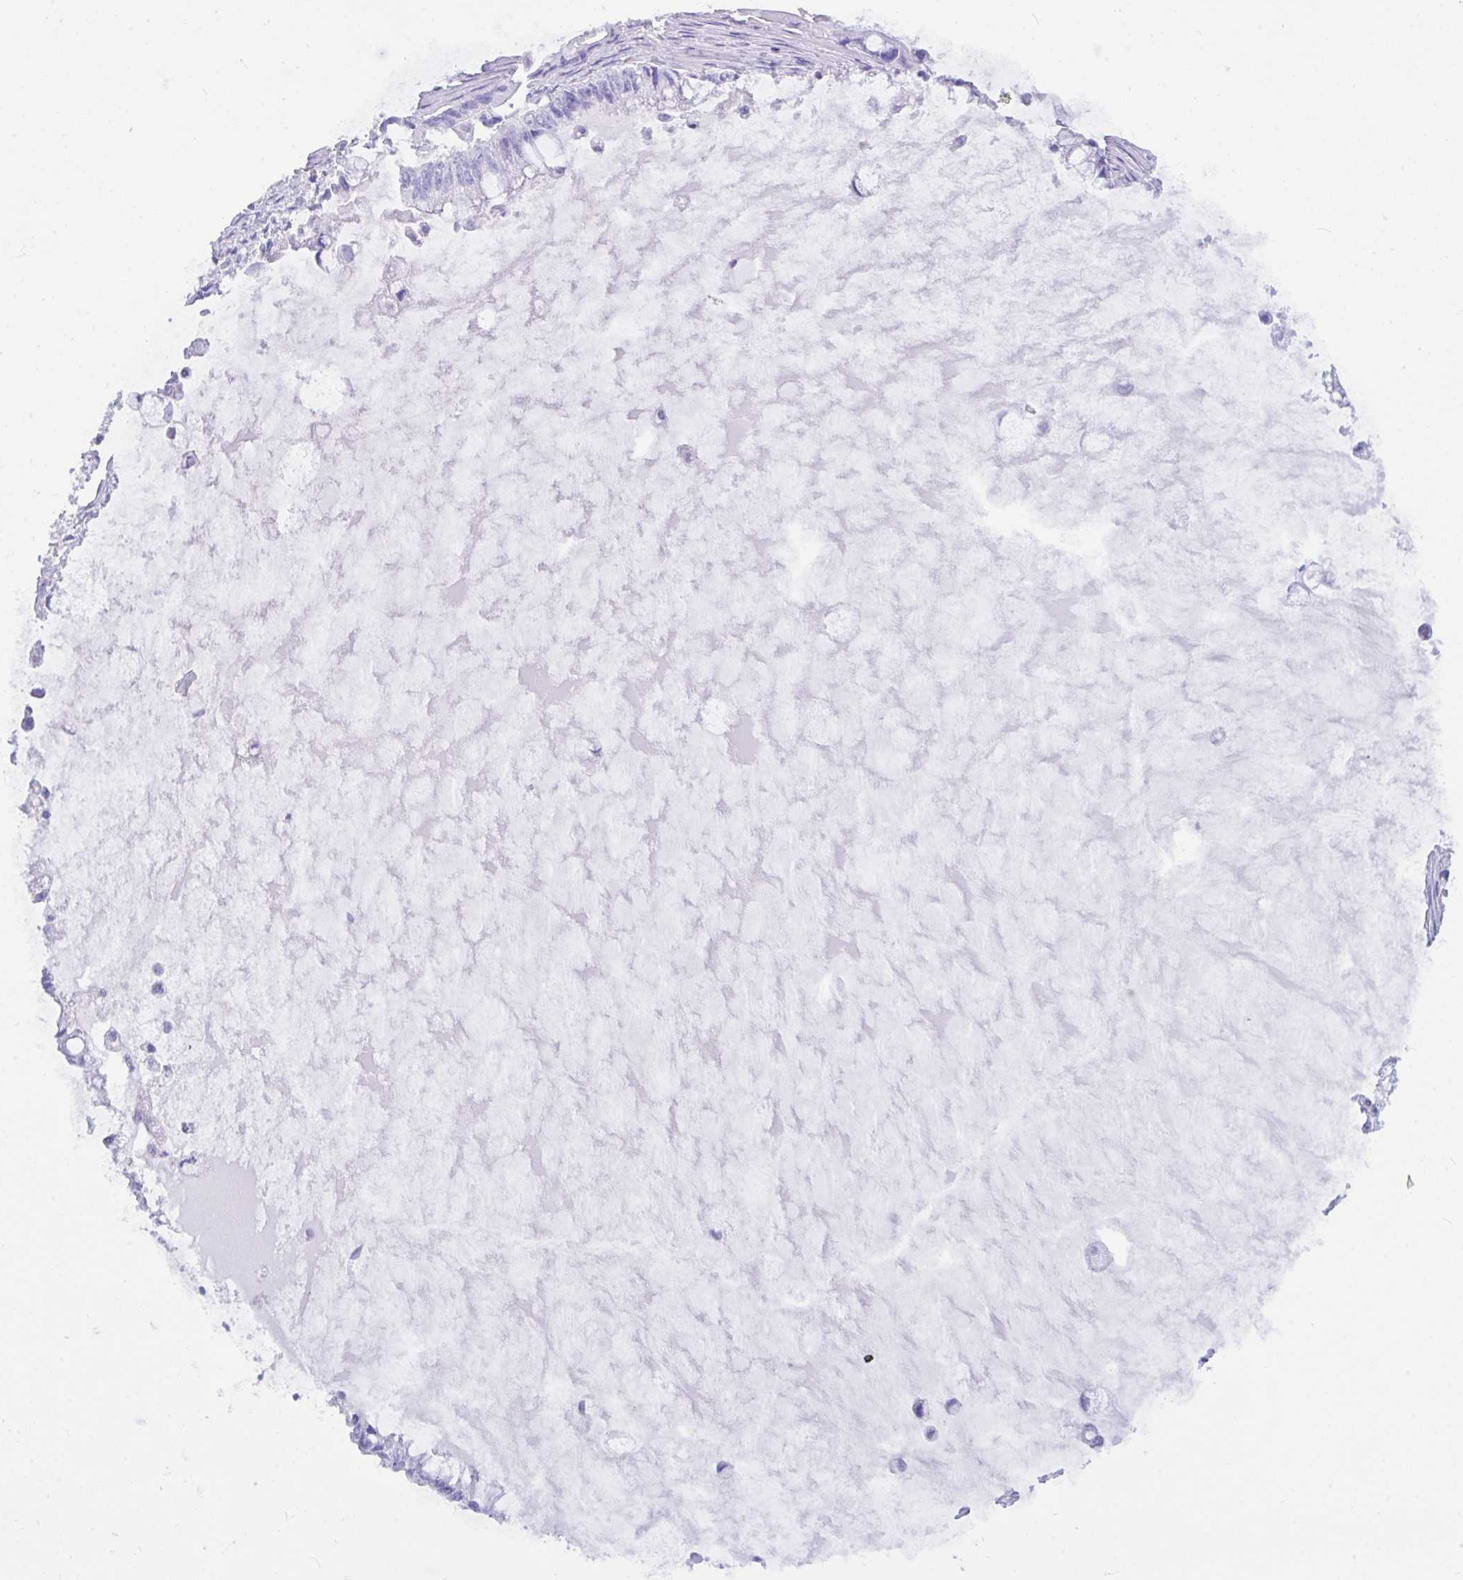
{"staining": {"intensity": "negative", "quantity": "none", "location": "none"}, "tissue": "ovarian cancer", "cell_type": "Tumor cells", "image_type": "cancer", "snomed": [{"axis": "morphology", "description": "Cystadenocarcinoma, mucinous, NOS"}, {"axis": "topography", "description": "Ovary"}], "caption": "Image shows no protein expression in tumor cells of ovarian cancer (mucinous cystadenocarcinoma) tissue.", "gene": "BEST4", "patient": {"sex": "female", "age": 63}}